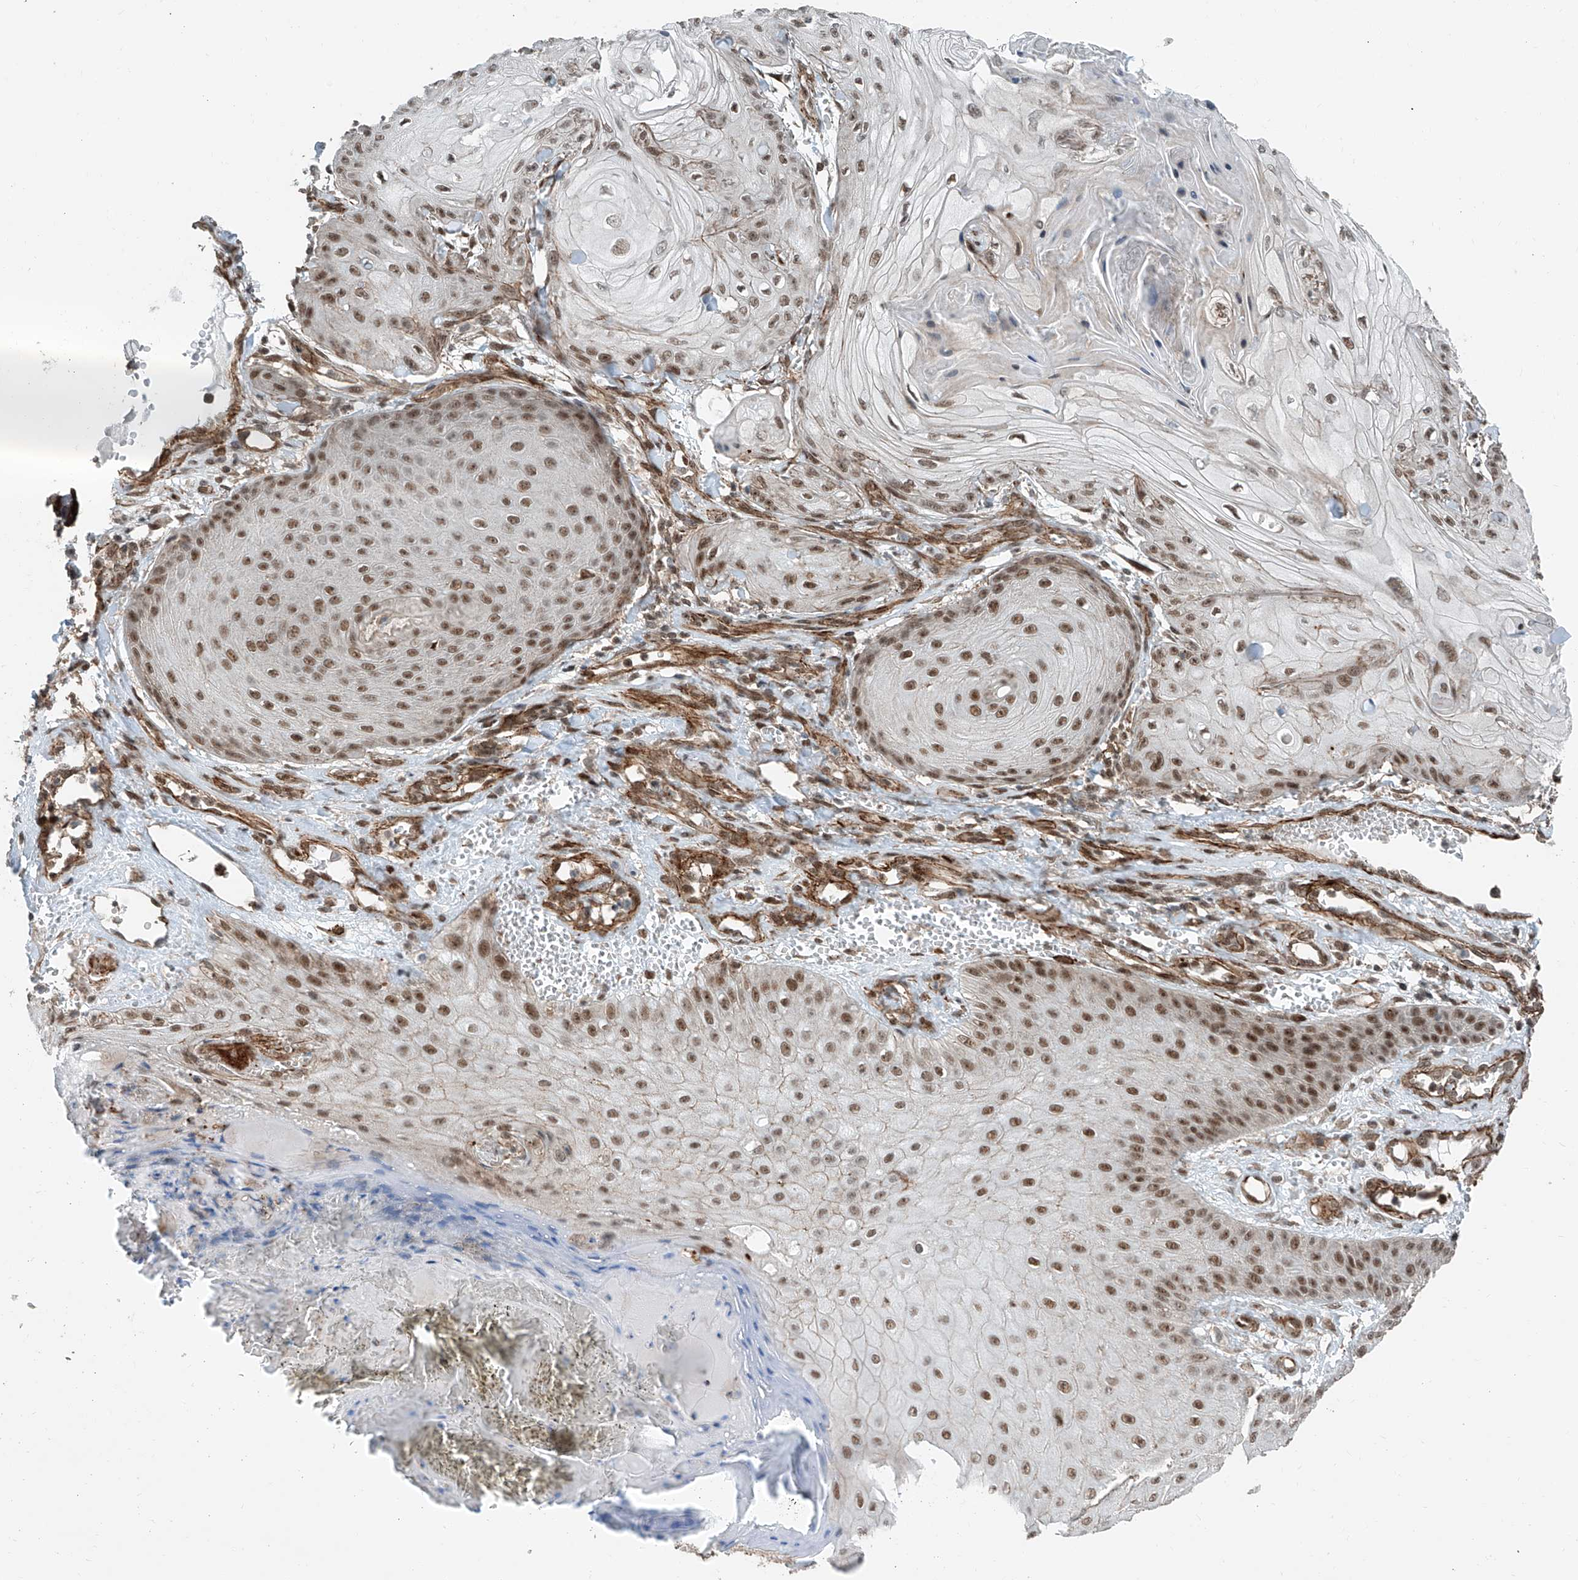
{"staining": {"intensity": "moderate", "quantity": ">75%", "location": "nuclear"}, "tissue": "skin cancer", "cell_type": "Tumor cells", "image_type": "cancer", "snomed": [{"axis": "morphology", "description": "Squamous cell carcinoma, NOS"}, {"axis": "topography", "description": "Skin"}], "caption": "Human skin cancer (squamous cell carcinoma) stained with a brown dye demonstrates moderate nuclear positive positivity in approximately >75% of tumor cells.", "gene": "SDE2", "patient": {"sex": "male", "age": 74}}